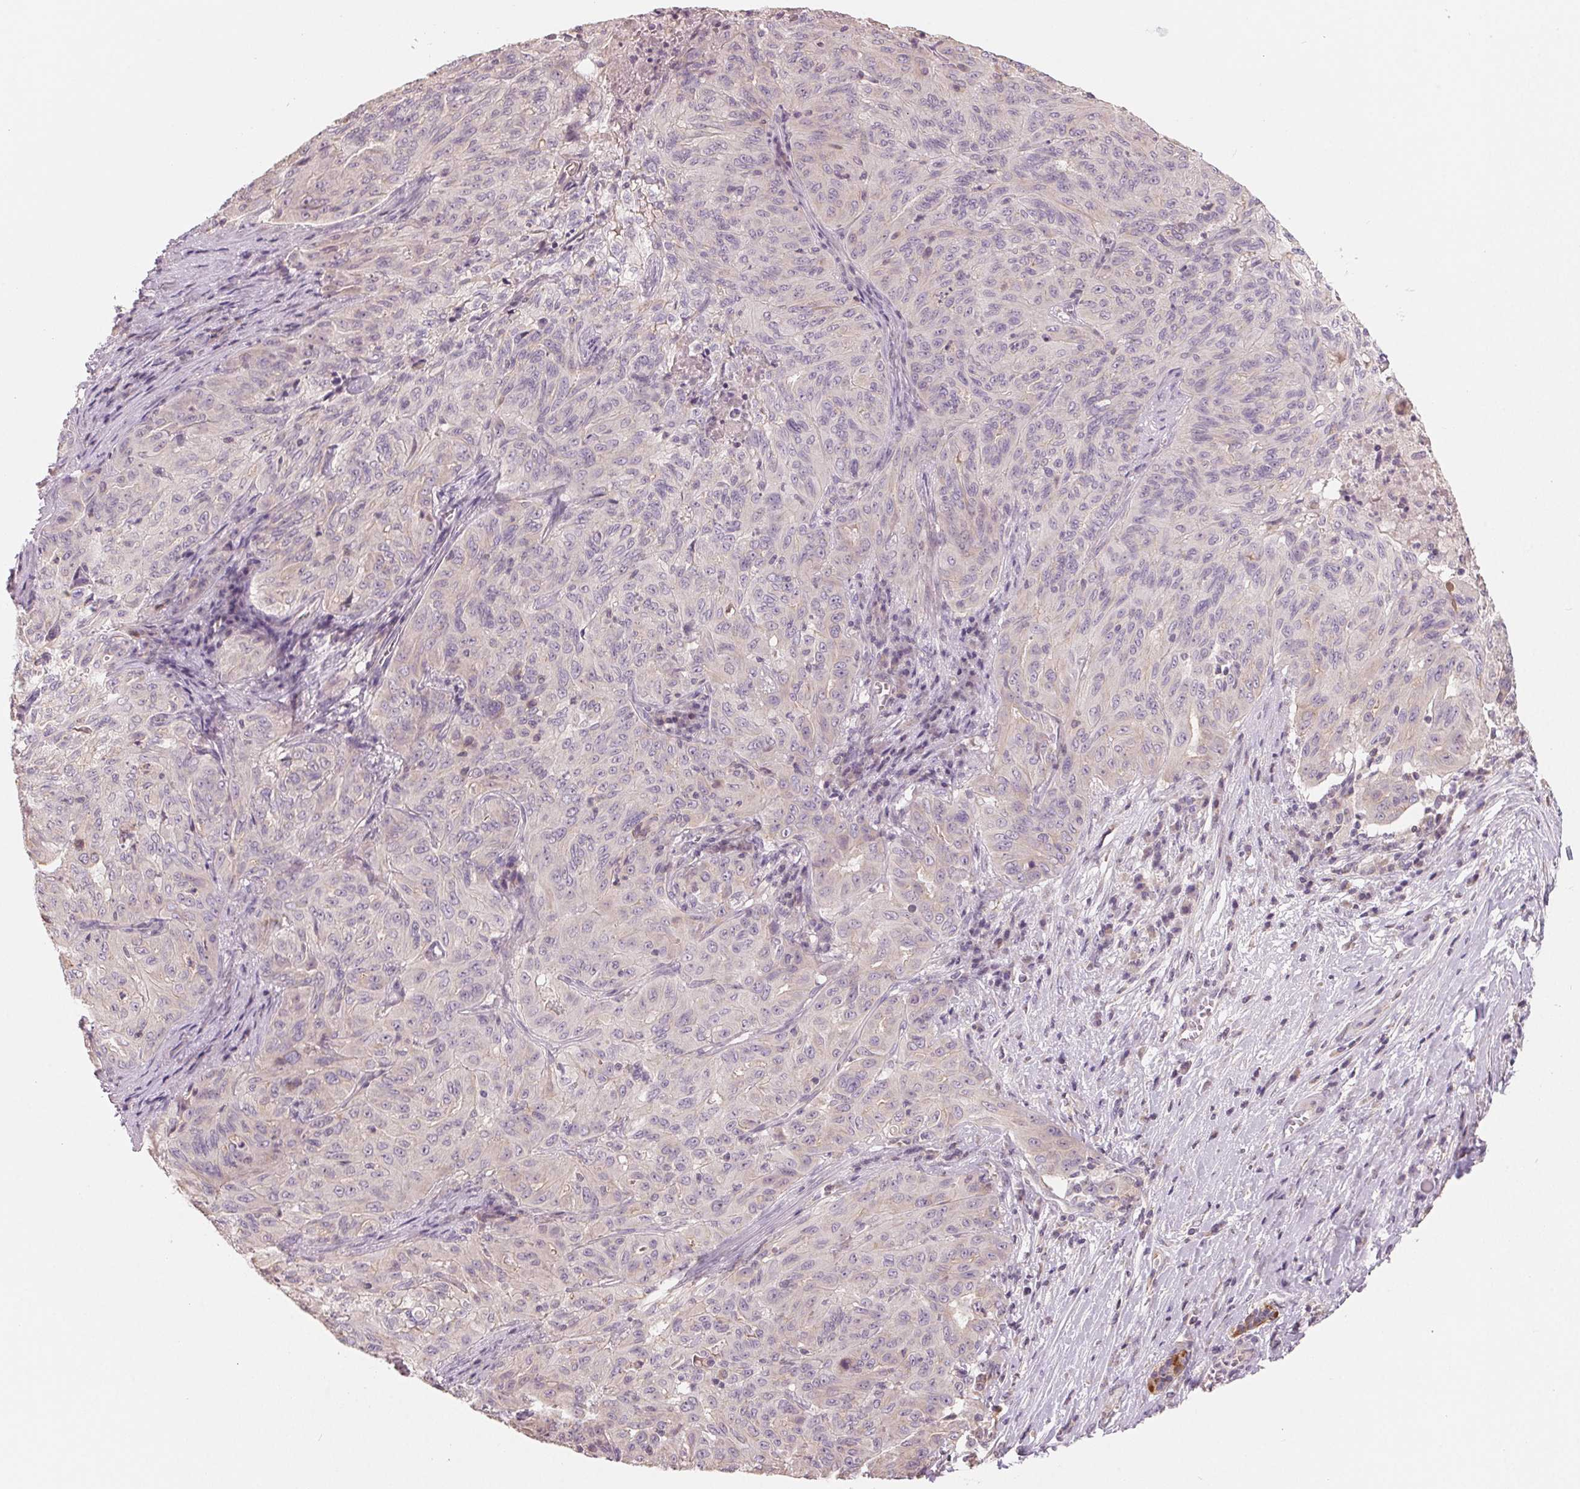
{"staining": {"intensity": "negative", "quantity": "none", "location": "none"}, "tissue": "pancreatic cancer", "cell_type": "Tumor cells", "image_type": "cancer", "snomed": [{"axis": "morphology", "description": "Adenocarcinoma, NOS"}, {"axis": "topography", "description": "Pancreas"}], "caption": "Human pancreatic cancer (adenocarcinoma) stained for a protein using immunohistochemistry reveals no expression in tumor cells.", "gene": "AQP8", "patient": {"sex": "male", "age": 63}}